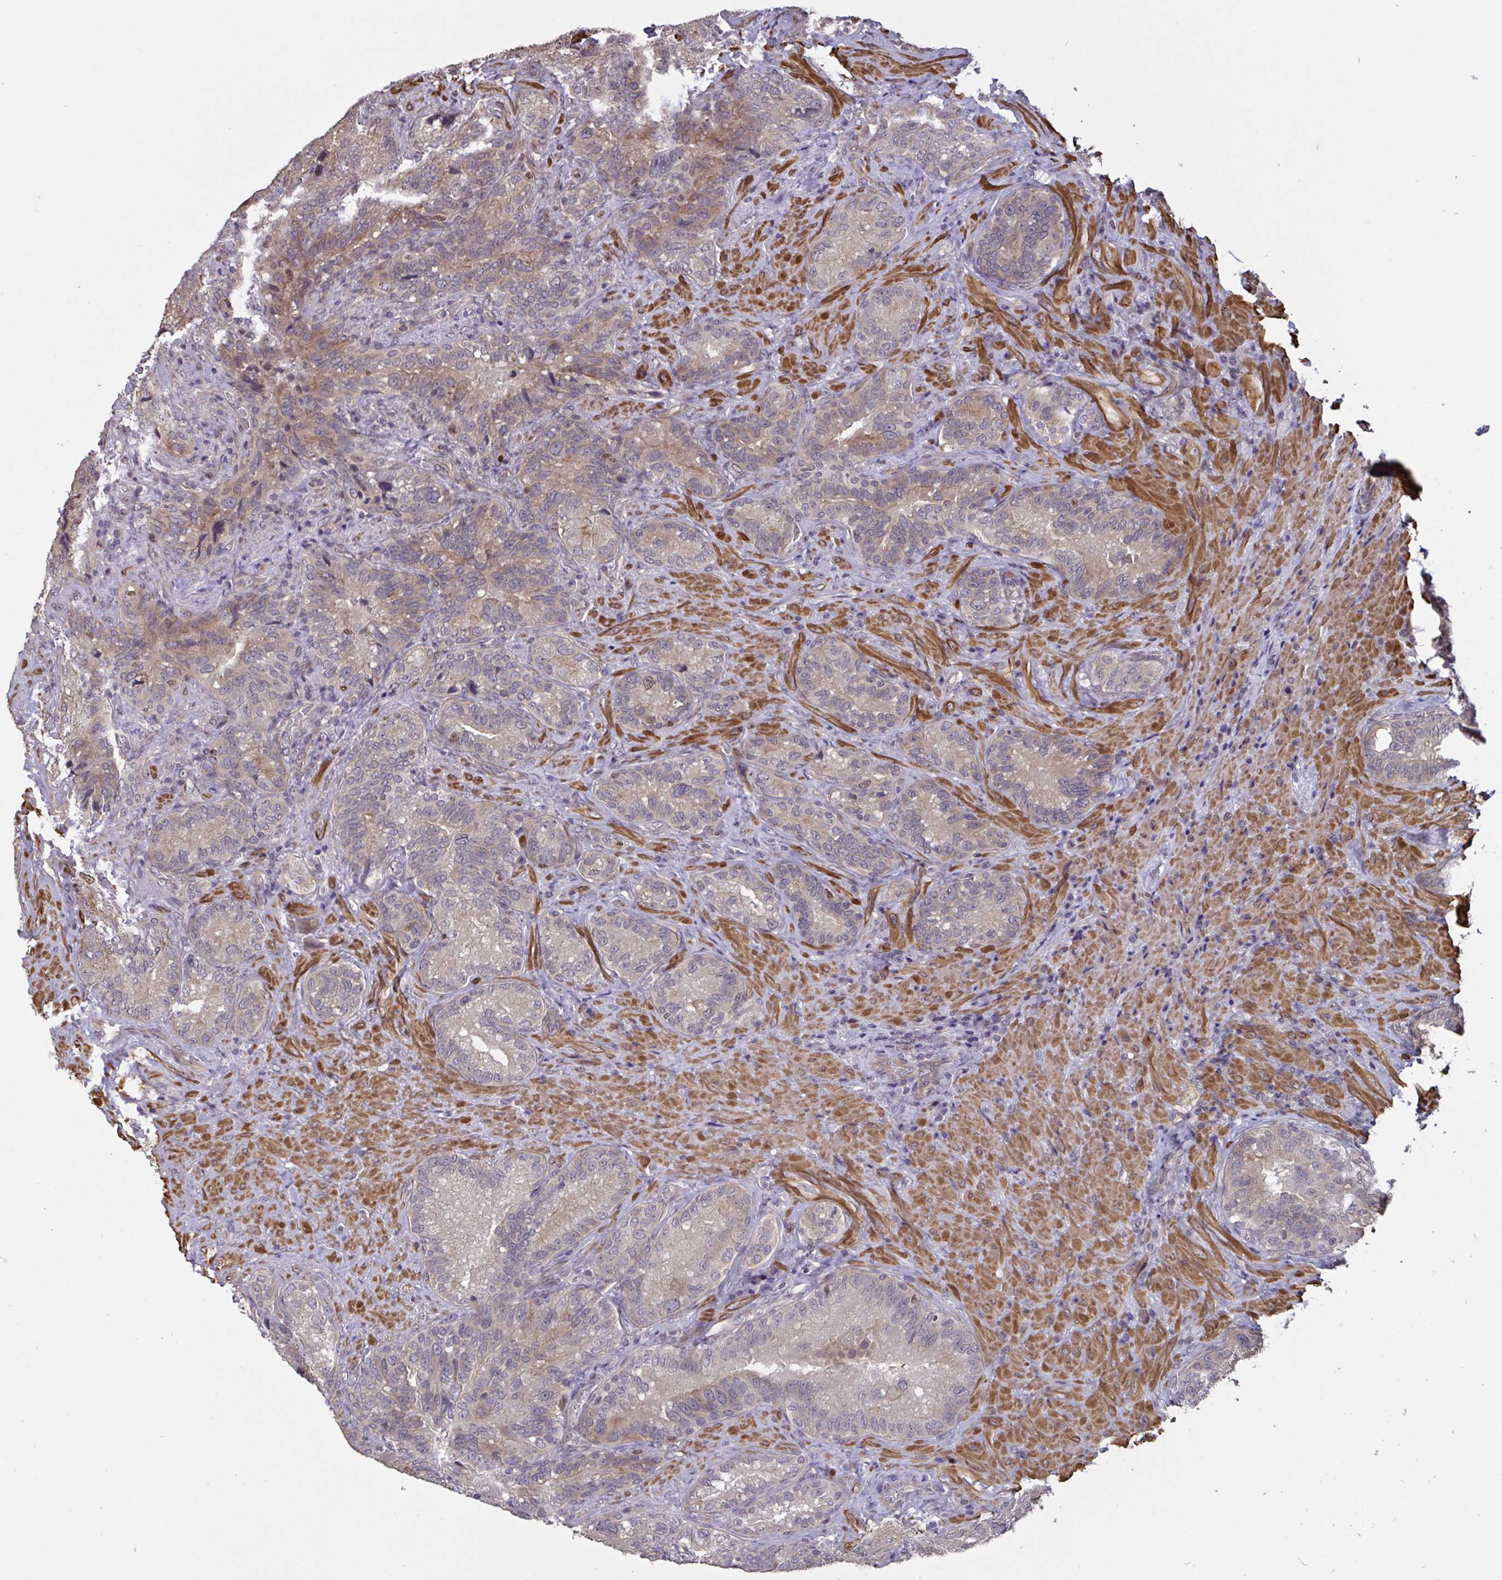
{"staining": {"intensity": "moderate", "quantity": "<25%", "location": "cytoplasmic/membranous"}, "tissue": "seminal vesicle", "cell_type": "Glandular cells", "image_type": "normal", "snomed": [{"axis": "morphology", "description": "Normal tissue, NOS"}, {"axis": "topography", "description": "Seminal veicle"}], "caption": "Glandular cells exhibit moderate cytoplasmic/membranous staining in about <25% of cells in benign seminal vesicle.", "gene": "IPO5", "patient": {"sex": "male", "age": 68}}